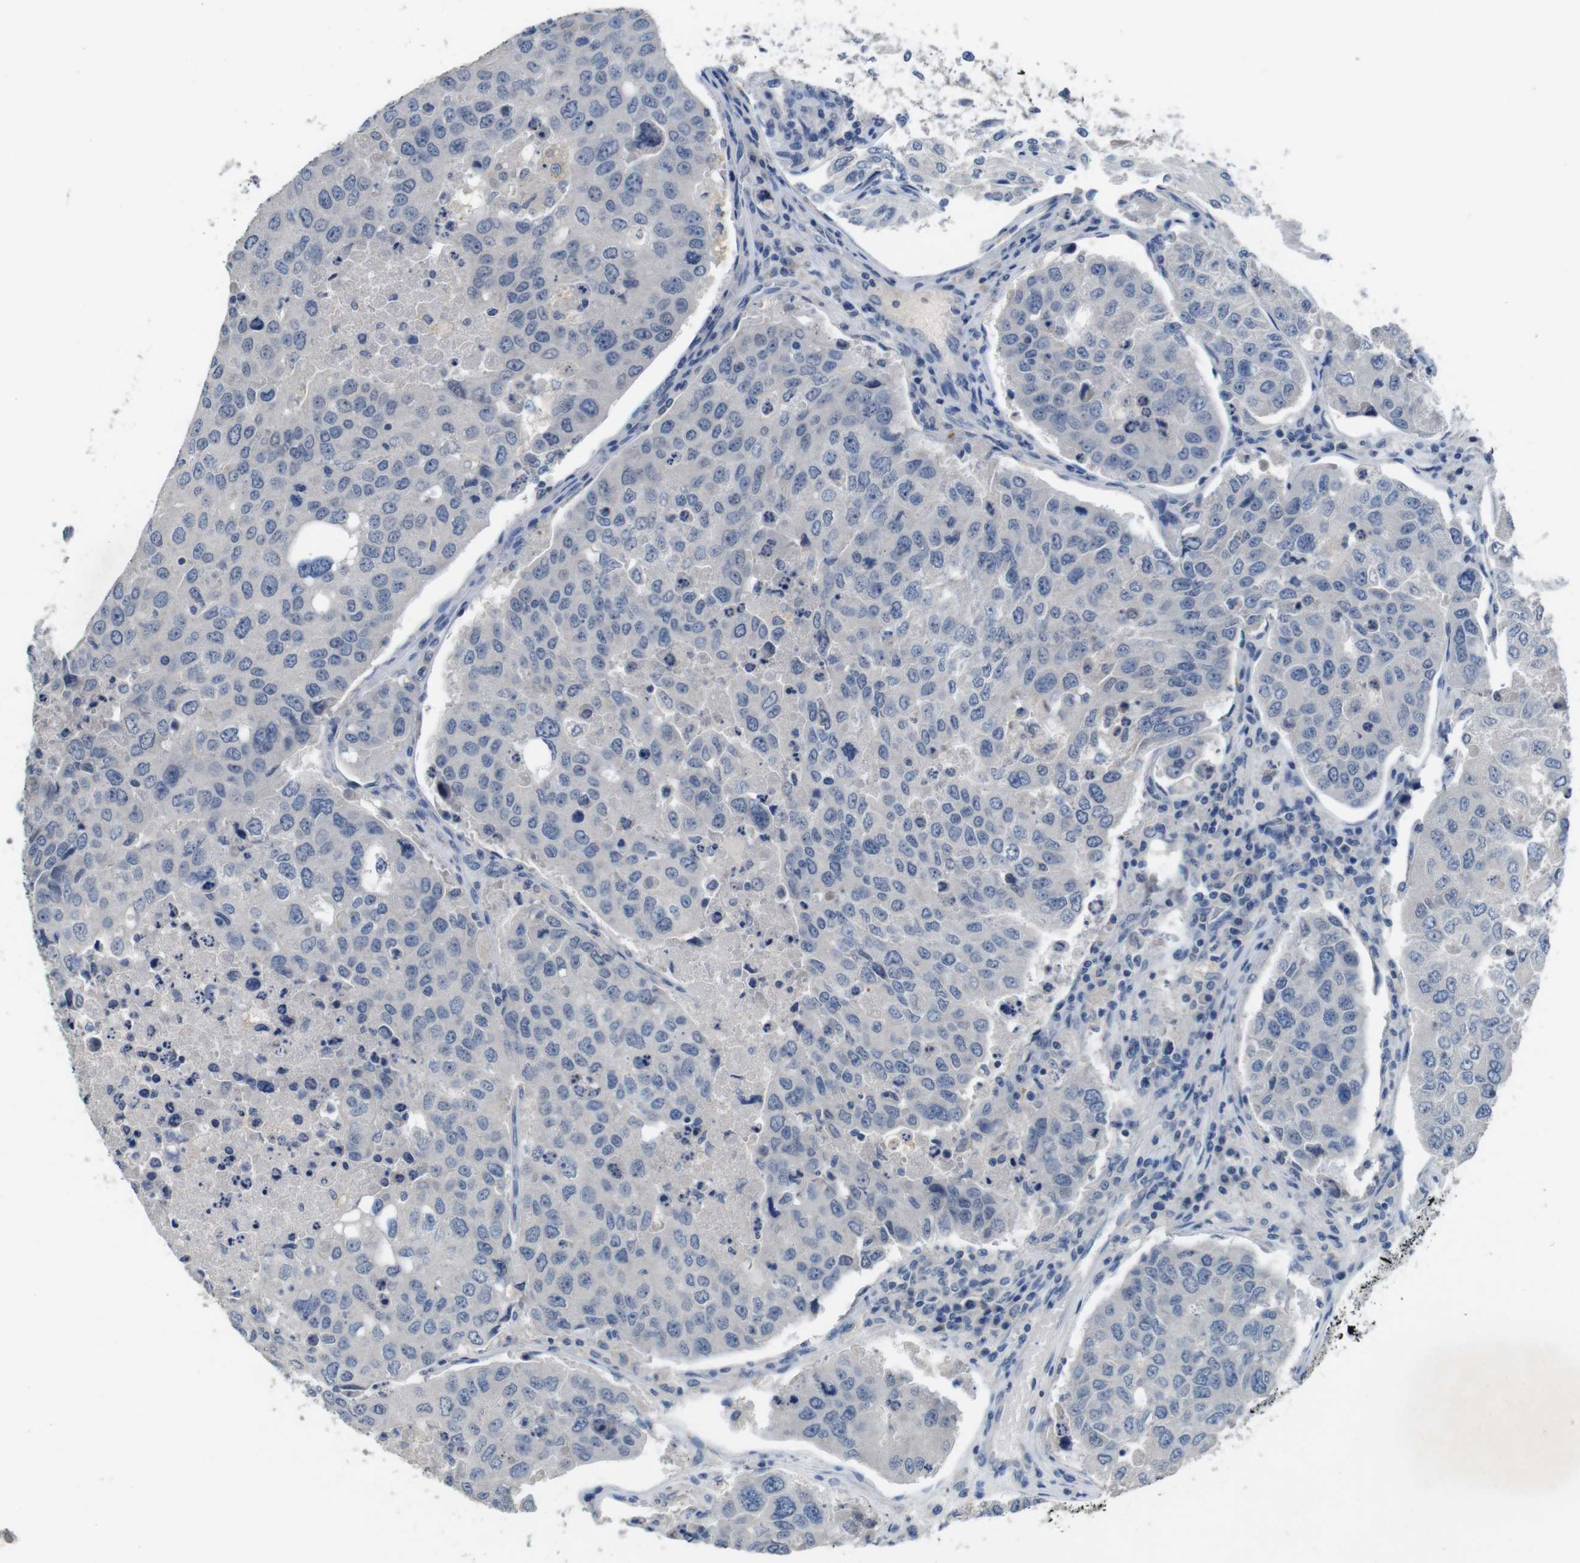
{"staining": {"intensity": "negative", "quantity": "none", "location": "none"}, "tissue": "urothelial cancer", "cell_type": "Tumor cells", "image_type": "cancer", "snomed": [{"axis": "morphology", "description": "Urothelial carcinoma, High grade"}, {"axis": "topography", "description": "Lymph node"}, {"axis": "topography", "description": "Urinary bladder"}], "caption": "A high-resolution micrograph shows immunohistochemistry (IHC) staining of urothelial cancer, which displays no significant staining in tumor cells. The staining was performed using DAB to visualize the protein expression in brown, while the nuclei were stained in blue with hematoxylin (Magnification: 20x).", "gene": "SLC2A8", "patient": {"sex": "male", "age": 51}}